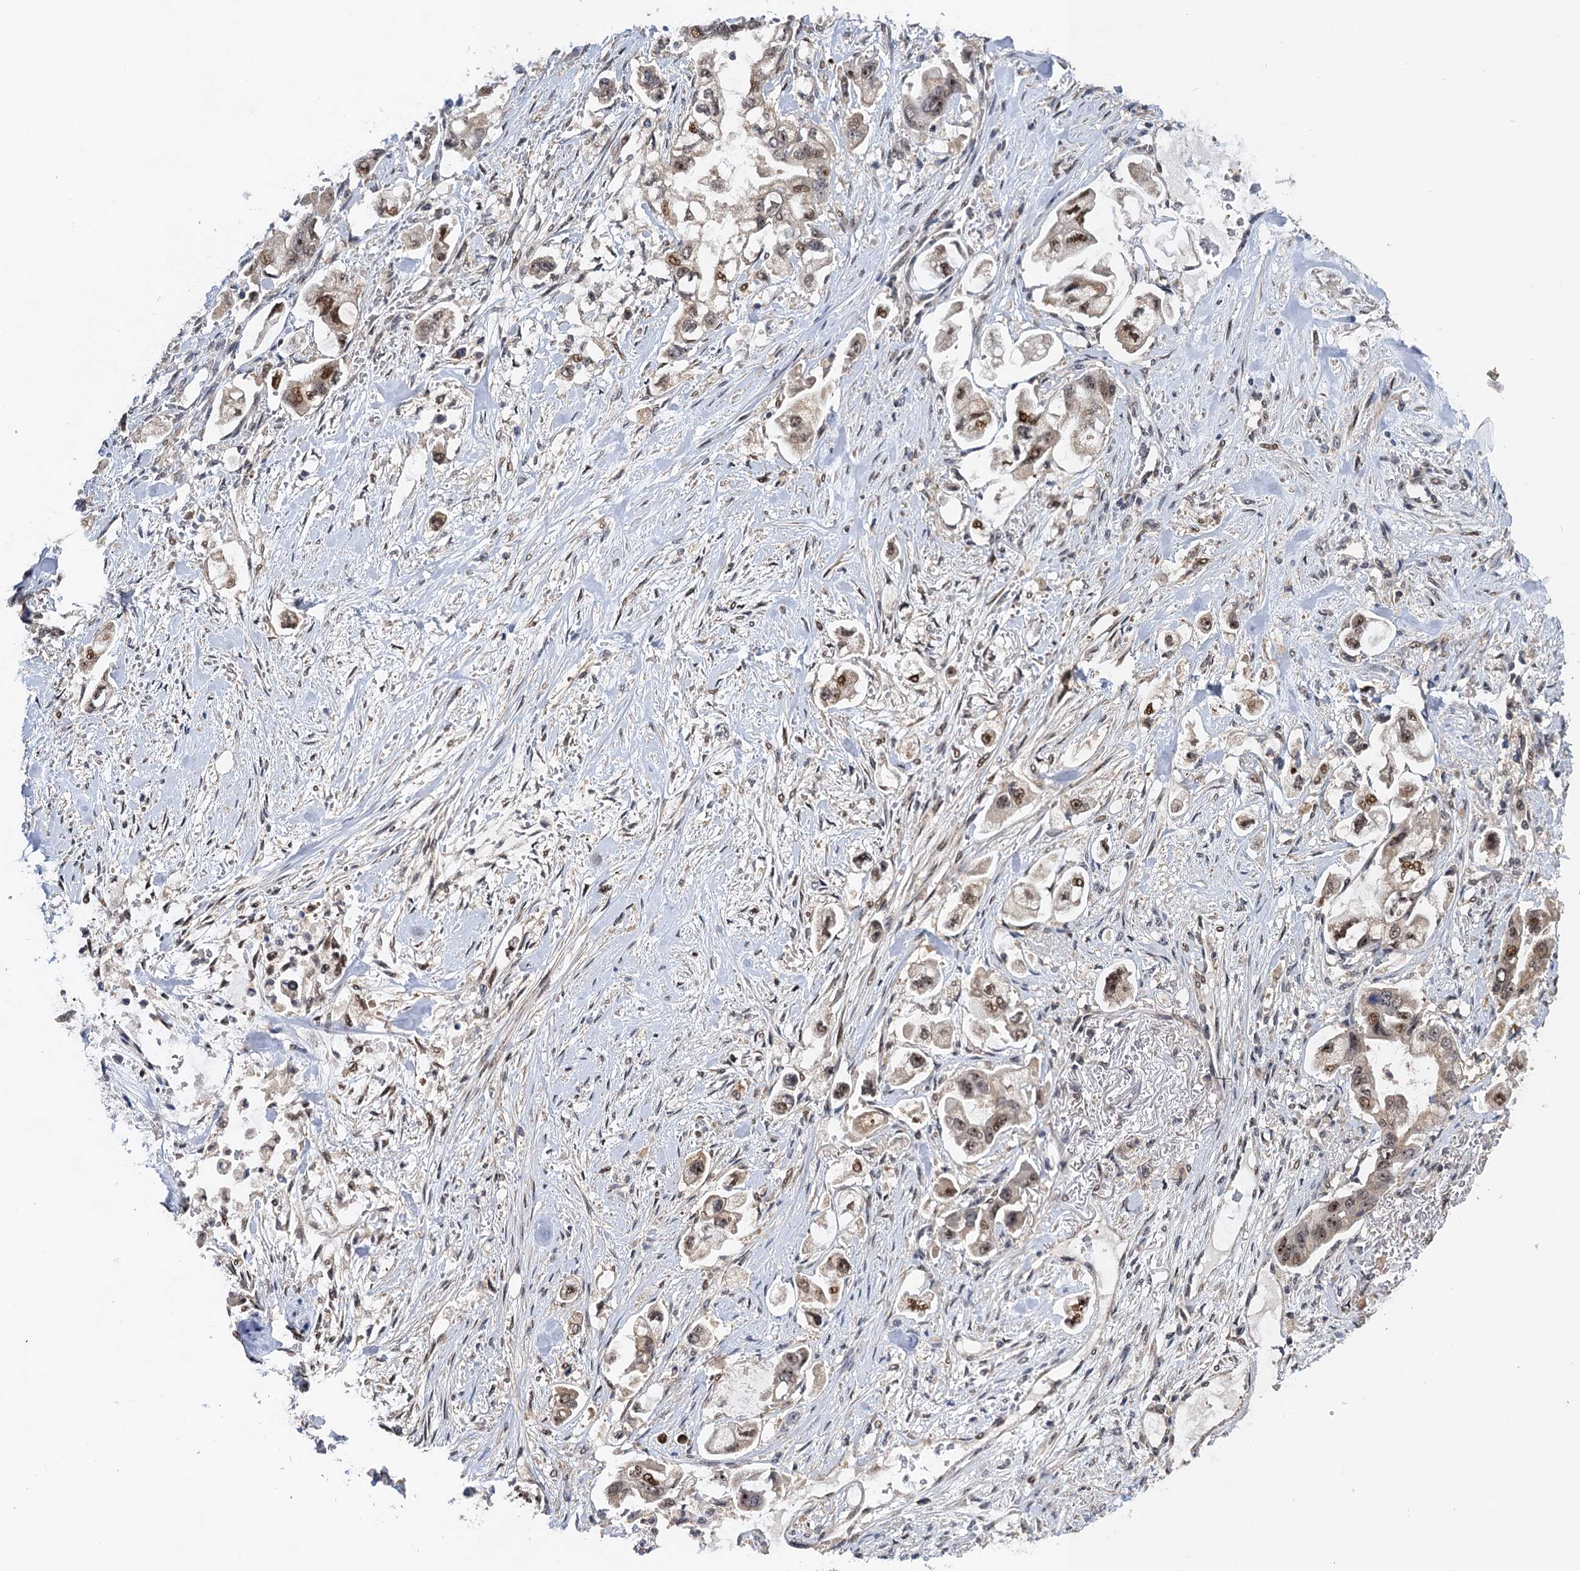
{"staining": {"intensity": "moderate", "quantity": "25%-75%", "location": "nuclear"}, "tissue": "stomach cancer", "cell_type": "Tumor cells", "image_type": "cancer", "snomed": [{"axis": "morphology", "description": "Adenocarcinoma, NOS"}, {"axis": "topography", "description": "Stomach"}], "caption": "Tumor cells exhibit moderate nuclear expression in approximately 25%-75% of cells in stomach cancer (adenocarcinoma).", "gene": "ZAR1L", "patient": {"sex": "male", "age": 62}}